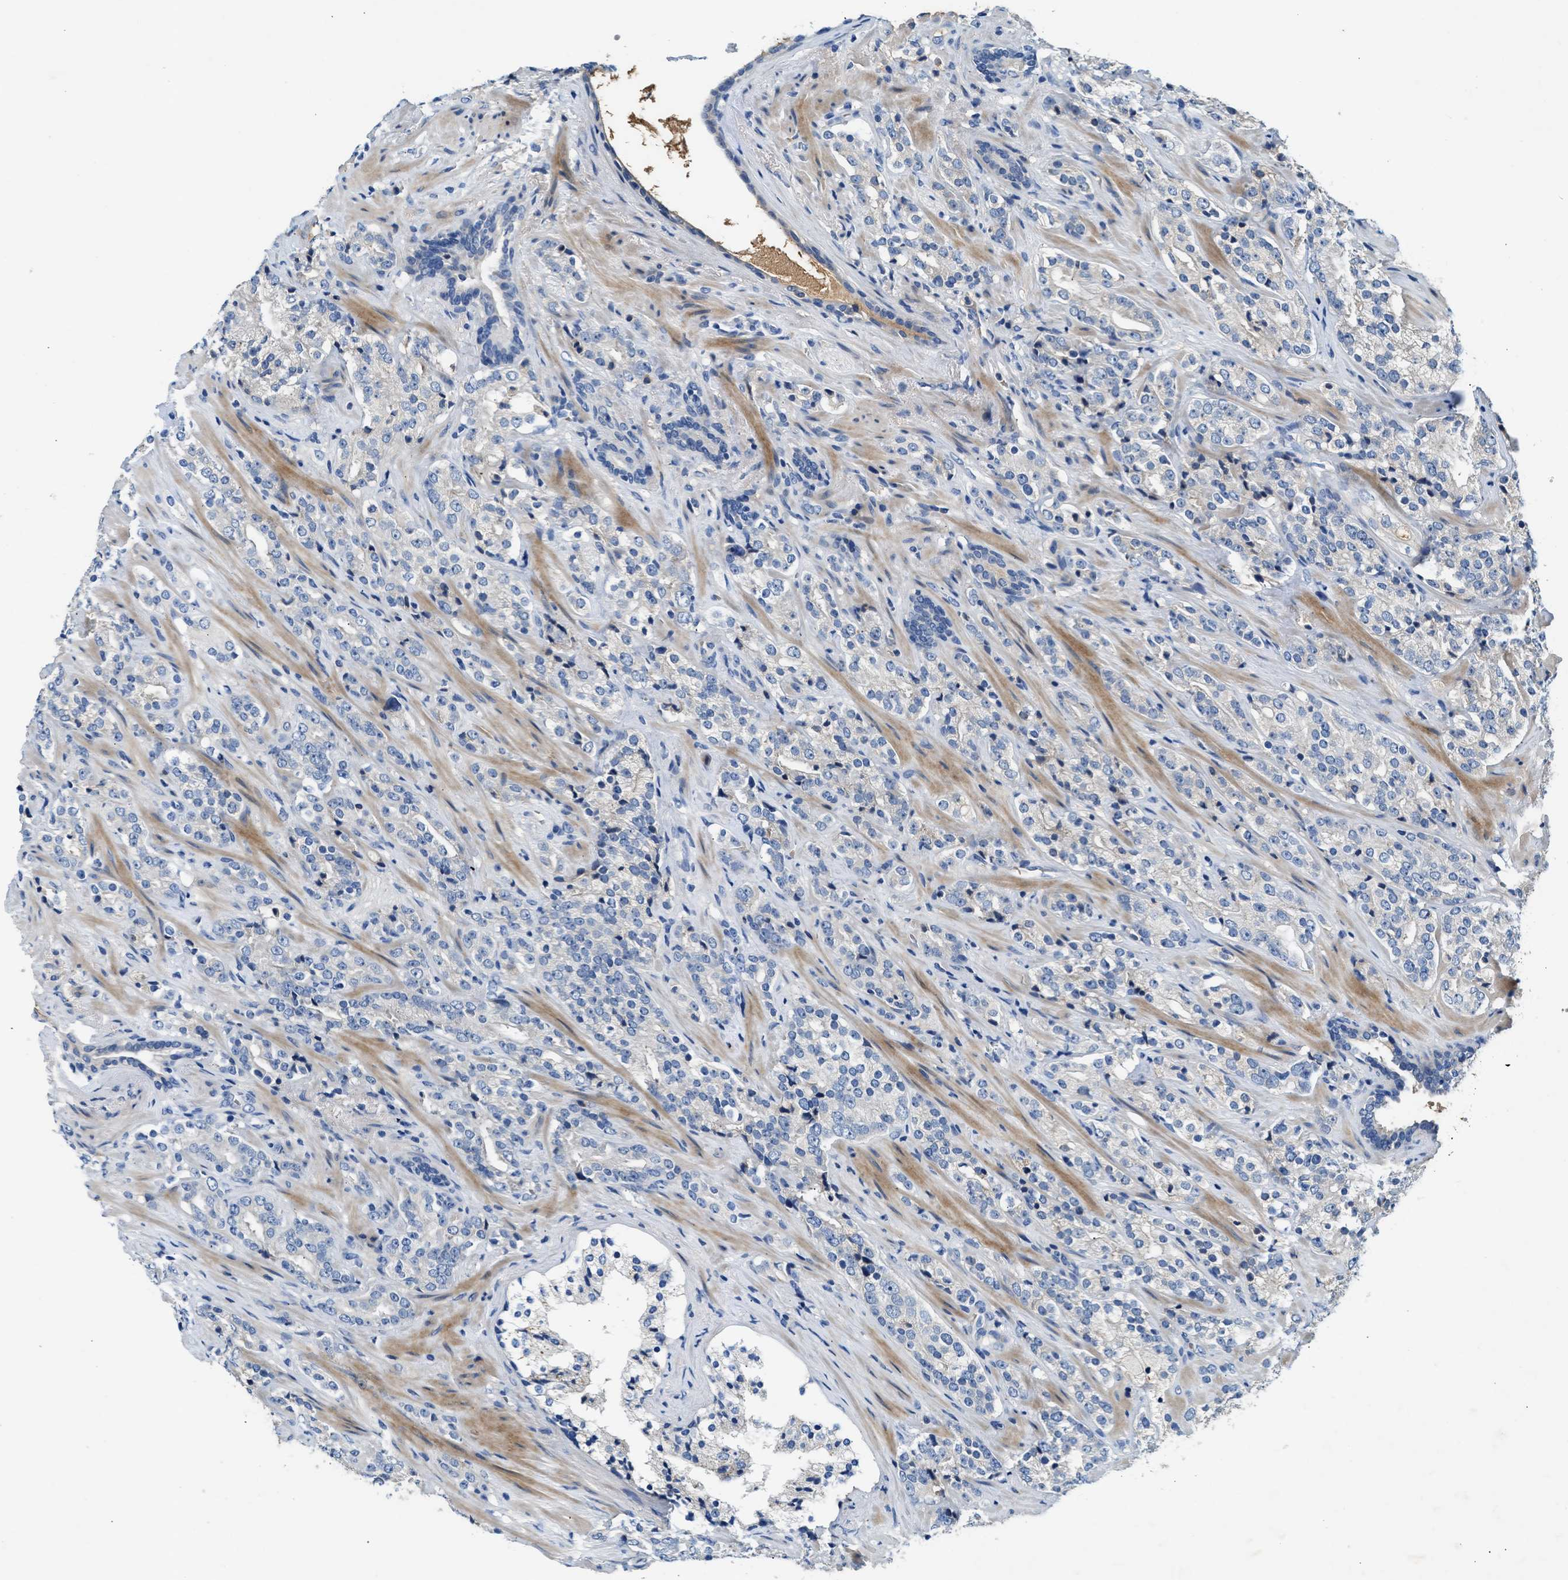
{"staining": {"intensity": "negative", "quantity": "none", "location": "none"}, "tissue": "prostate cancer", "cell_type": "Tumor cells", "image_type": "cancer", "snomed": [{"axis": "morphology", "description": "Adenocarcinoma, High grade"}, {"axis": "topography", "description": "Prostate"}], "caption": "A photomicrograph of prostate cancer (adenocarcinoma (high-grade)) stained for a protein exhibits no brown staining in tumor cells.", "gene": "RWDD2B", "patient": {"sex": "male", "age": 71}}